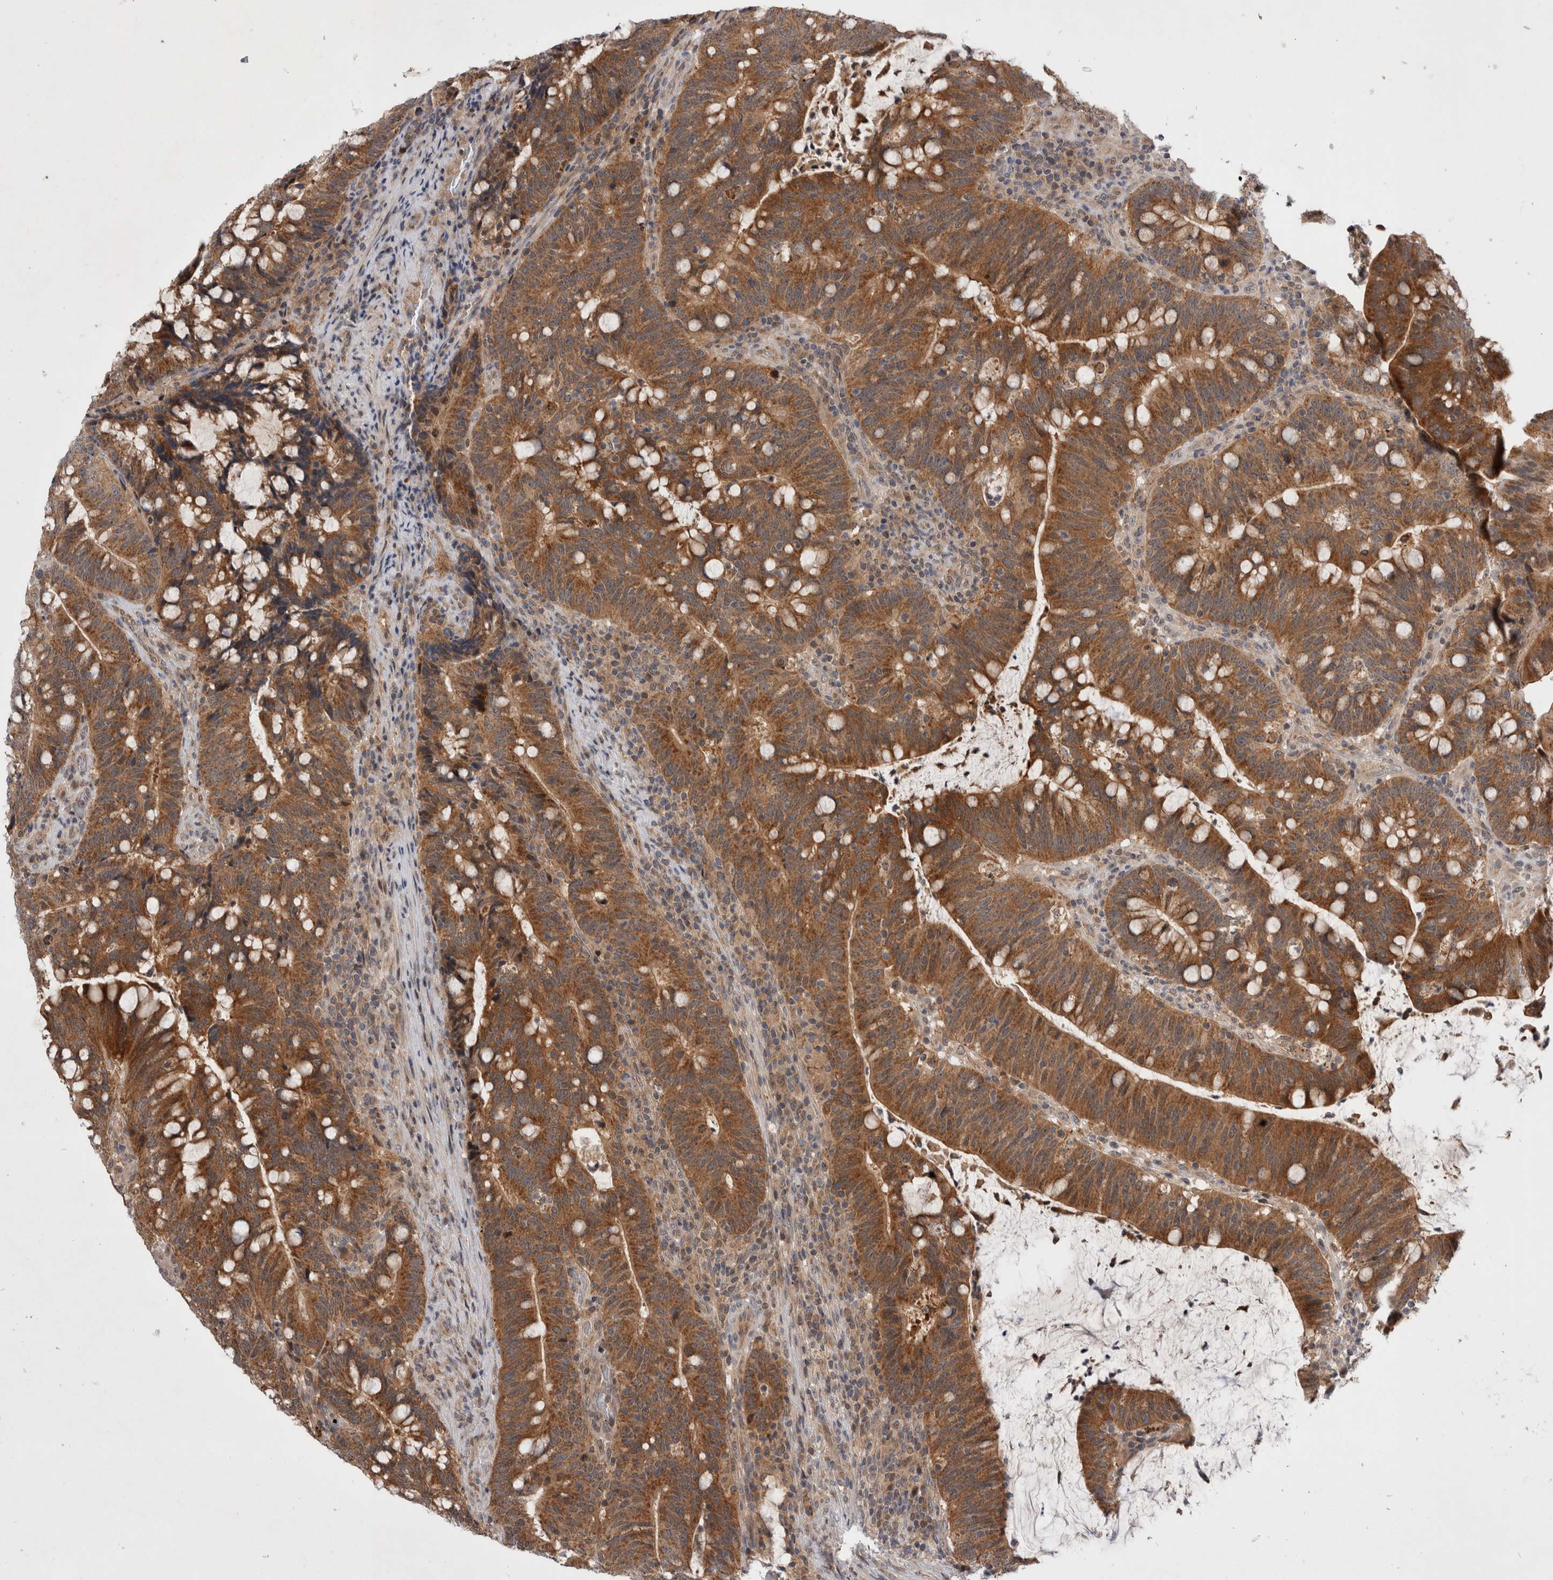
{"staining": {"intensity": "strong", "quantity": ">75%", "location": "cytoplasmic/membranous"}, "tissue": "colorectal cancer", "cell_type": "Tumor cells", "image_type": "cancer", "snomed": [{"axis": "morphology", "description": "Adenocarcinoma, NOS"}, {"axis": "topography", "description": "Colon"}], "caption": "DAB (3,3'-diaminobenzidine) immunohistochemical staining of human colorectal cancer (adenocarcinoma) exhibits strong cytoplasmic/membranous protein expression in about >75% of tumor cells.", "gene": "MRPL37", "patient": {"sex": "female", "age": 66}}